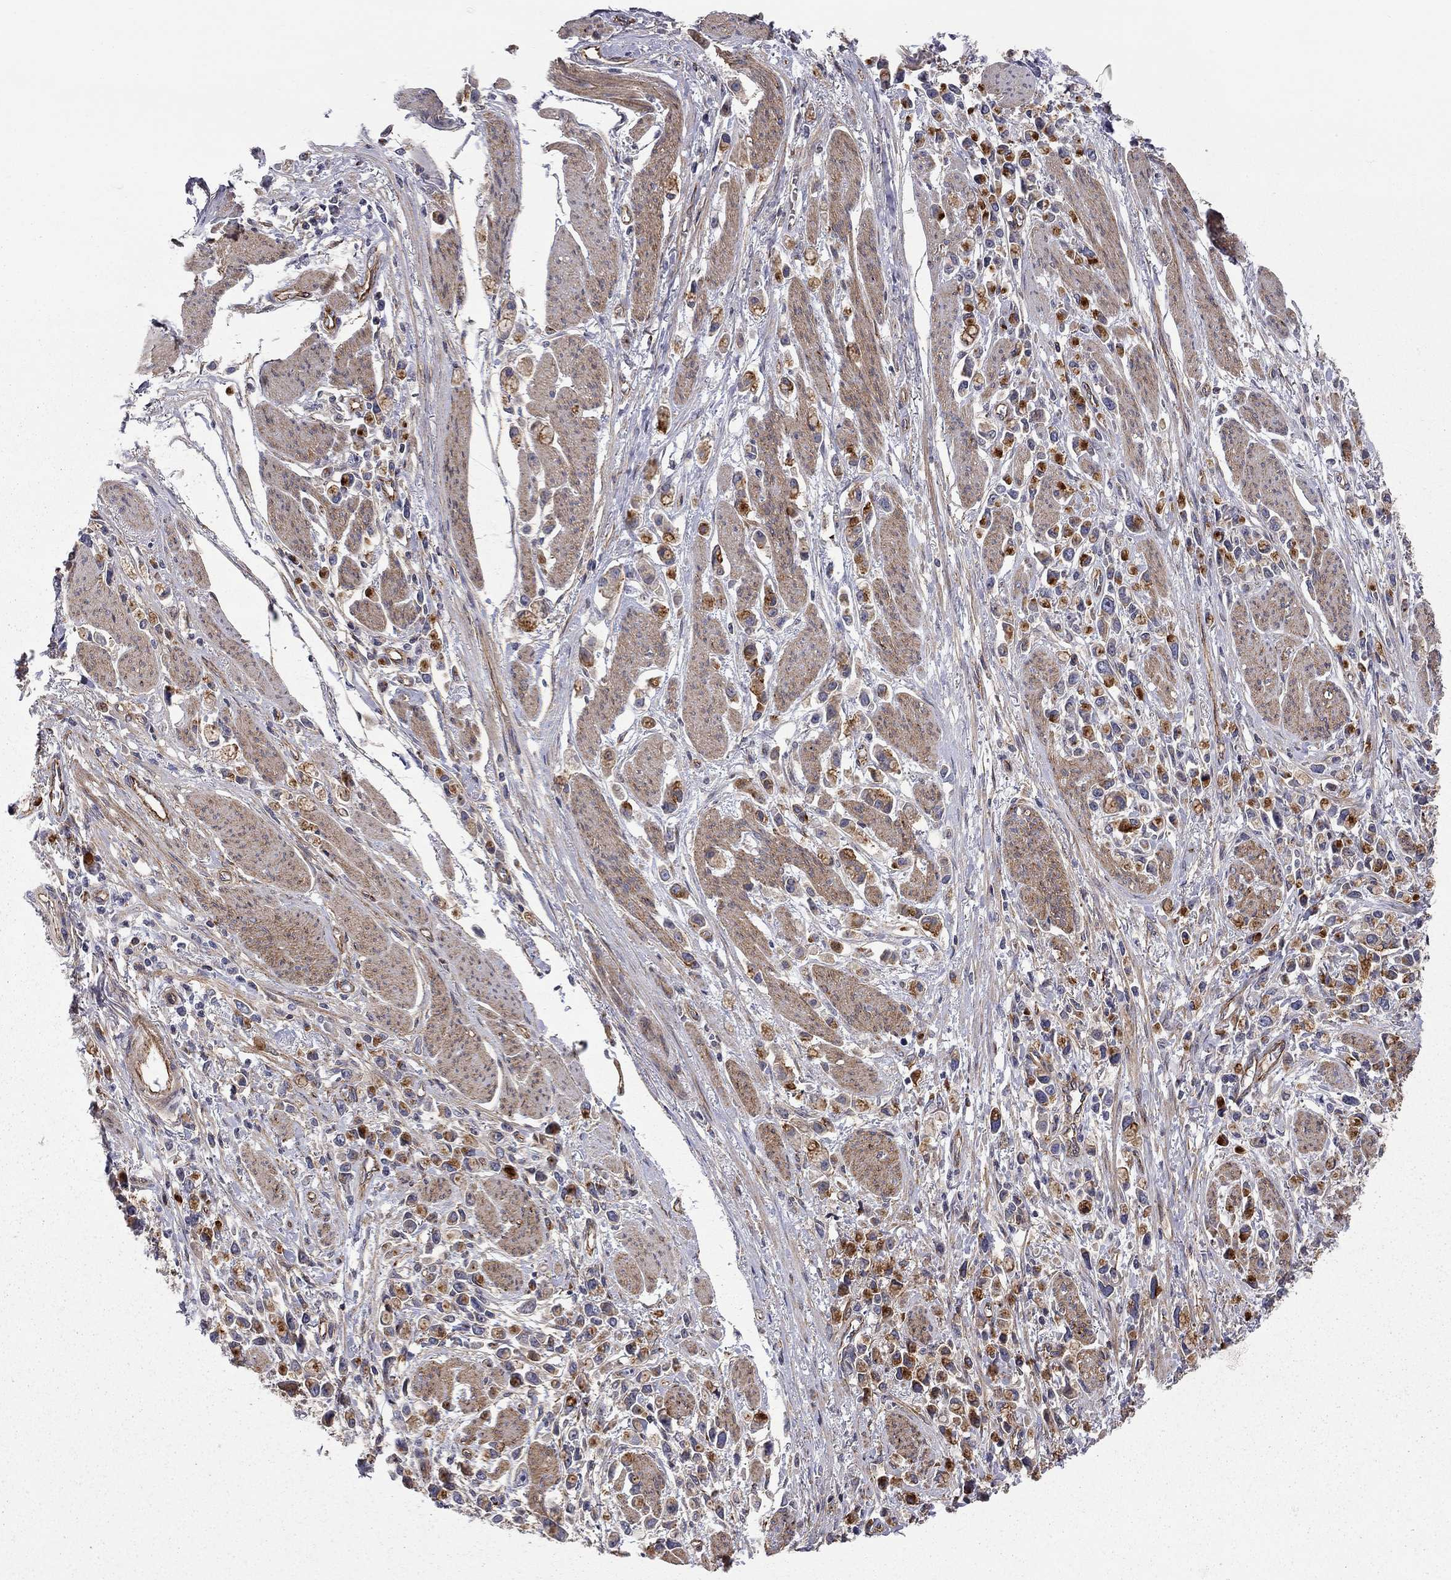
{"staining": {"intensity": "strong", "quantity": "25%-75%", "location": "cytoplasmic/membranous"}, "tissue": "stomach cancer", "cell_type": "Tumor cells", "image_type": "cancer", "snomed": [{"axis": "morphology", "description": "Adenocarcinoma, NOS"}, {"axis": "topography", "description": "Stomach"}], "caption": "Immunohistochemistry (IHC) (DAB (3,3'-diaminobenzidine)) staining of human stomach adenocarcinoma displays strong cytoplasmic/membranous protein staining in about 25%-75% of tumor cells.", "gene": "RASEF", "patient": {"sex": "female", "age": 81}}